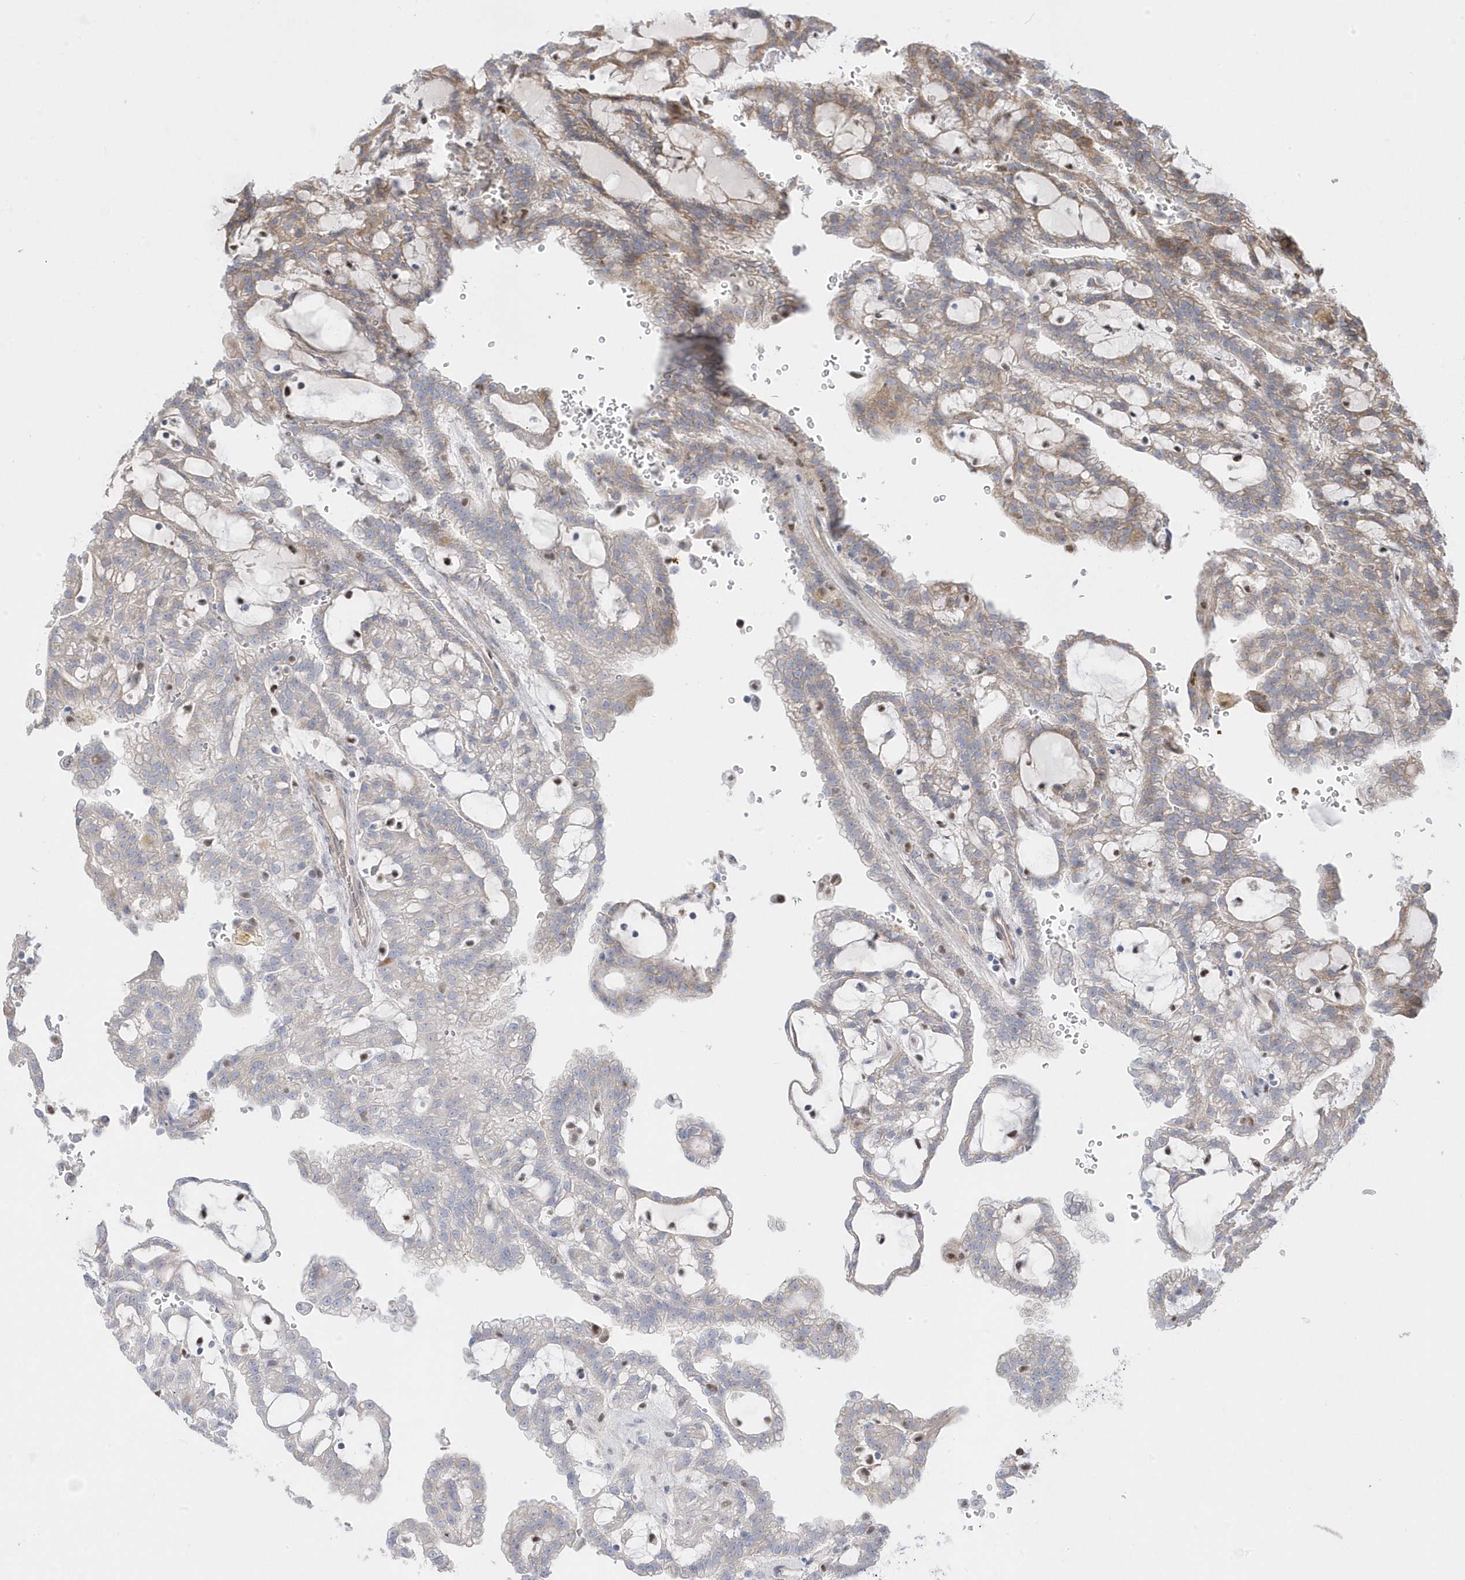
{"staining": {"intensity": "weak", "quantity": "25%-75%", "location": "cytoplasmic/membranous"}, "tissue": "renal cancer", "cell_type": "Tumor cells", "image_type": "cancer", "snomed": [{"axis": "morphology", "description": "Adenocarcinoma, NOS"}, {"axis": "topography", "description": "Kidney"}], "caption": "Tumor cells display weak cytoplasmic/membranous expression in about 25%-75% of cells in adenocarcinoma (renal). (DAB = brown stain, brightfield microscopy at high magnification).", "gene": "GTPBP6", "patient": {"sex": "male", "age": 63}}